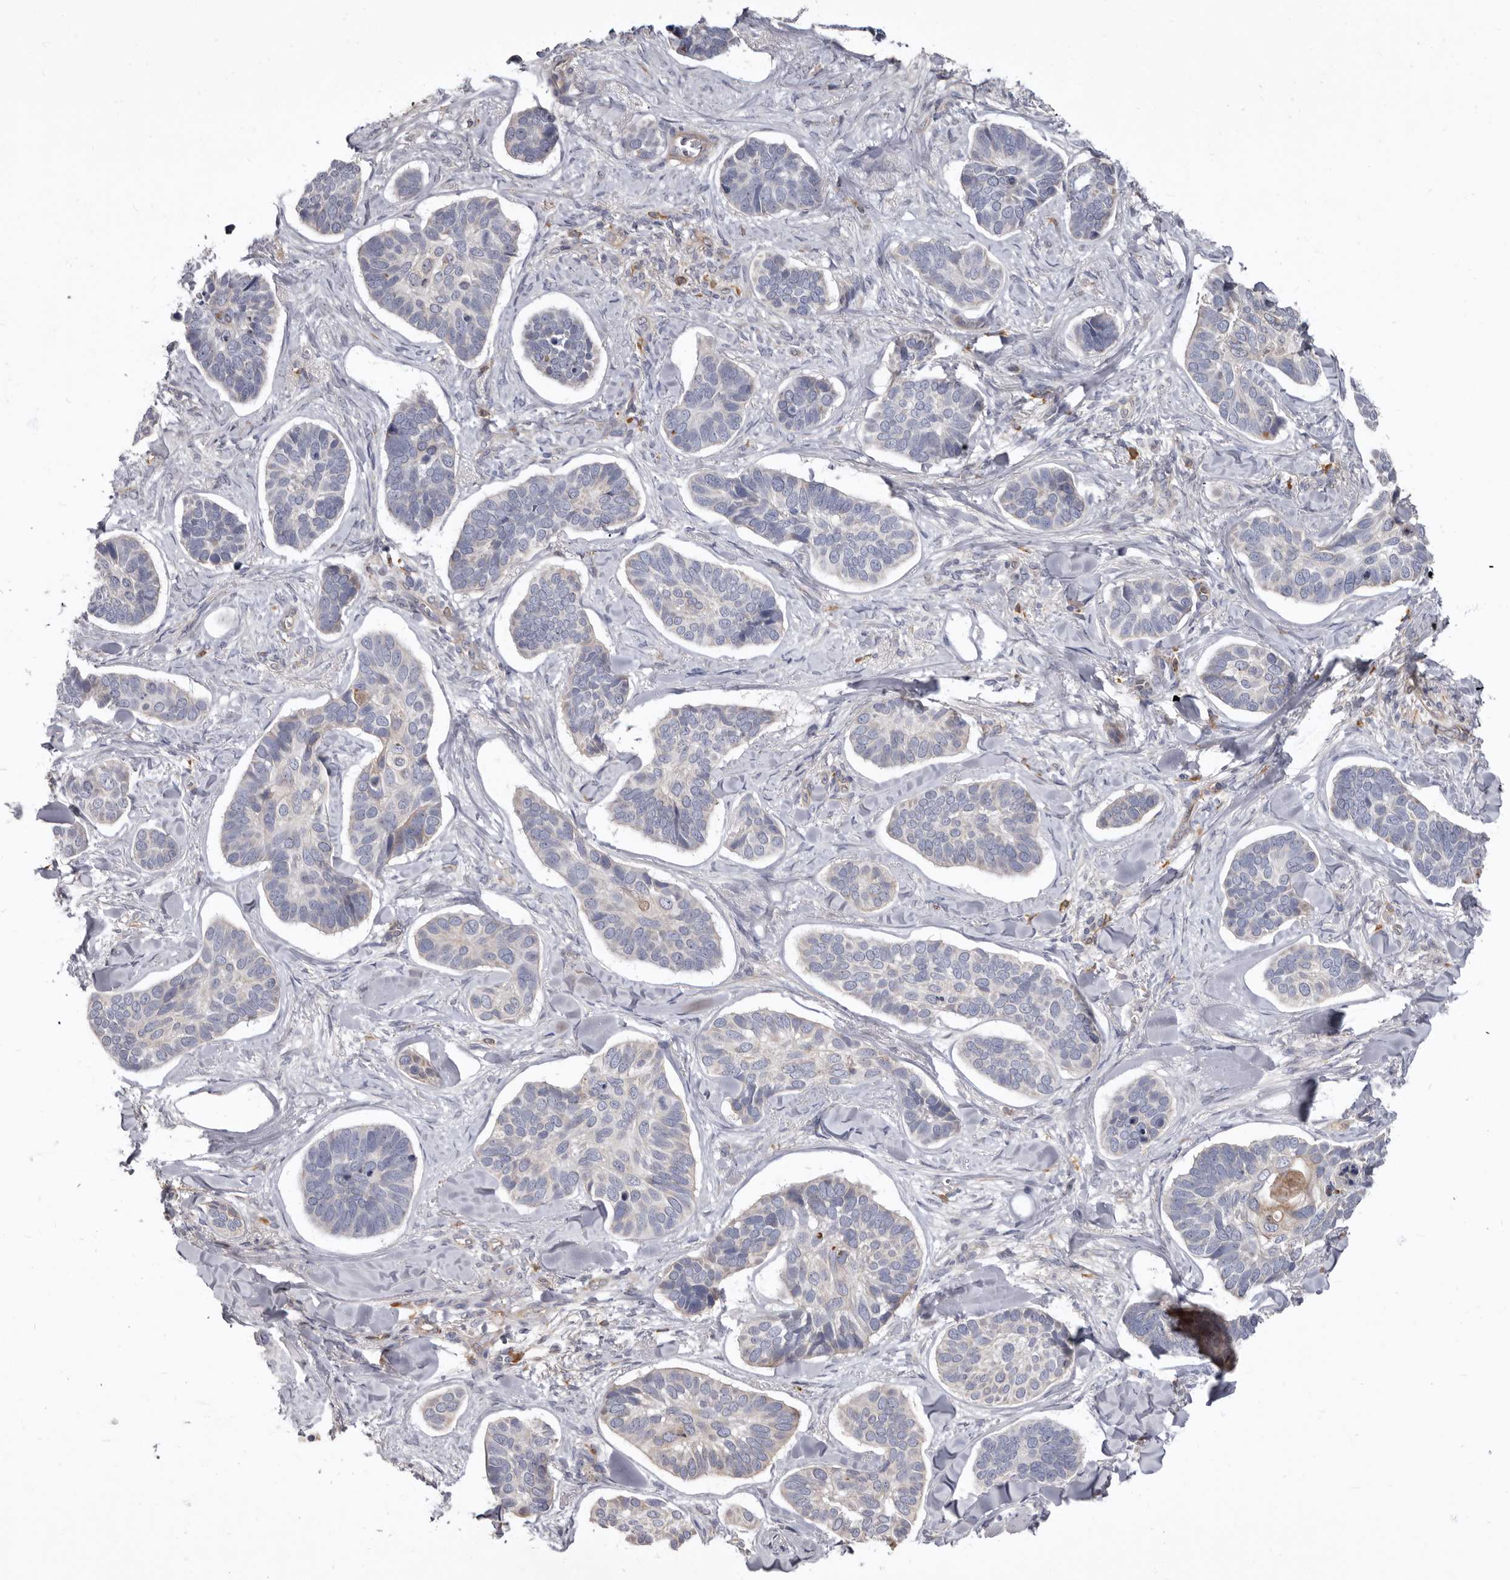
{"staining": {"intensity": "weak", "quantity": "25%-75%", "location": "cytoplasmic/membranous"}, "tissue": "skin cancer", "cell_type": "Tumor cells", "image_type": "cancer", "snomed": [{"axis": "morphology", "description": "Basal cell carcinoma"}, {"axis": "topography", "description": "Skin"}], "caption": "Tumor cells reveal low levels of weak cytoplasmic/membranous staining in approximately 25%-75% of cells in skin basal cell carcinoma.", "gene": "FMO2", "patient": {"sex": "male", "age": 62}}